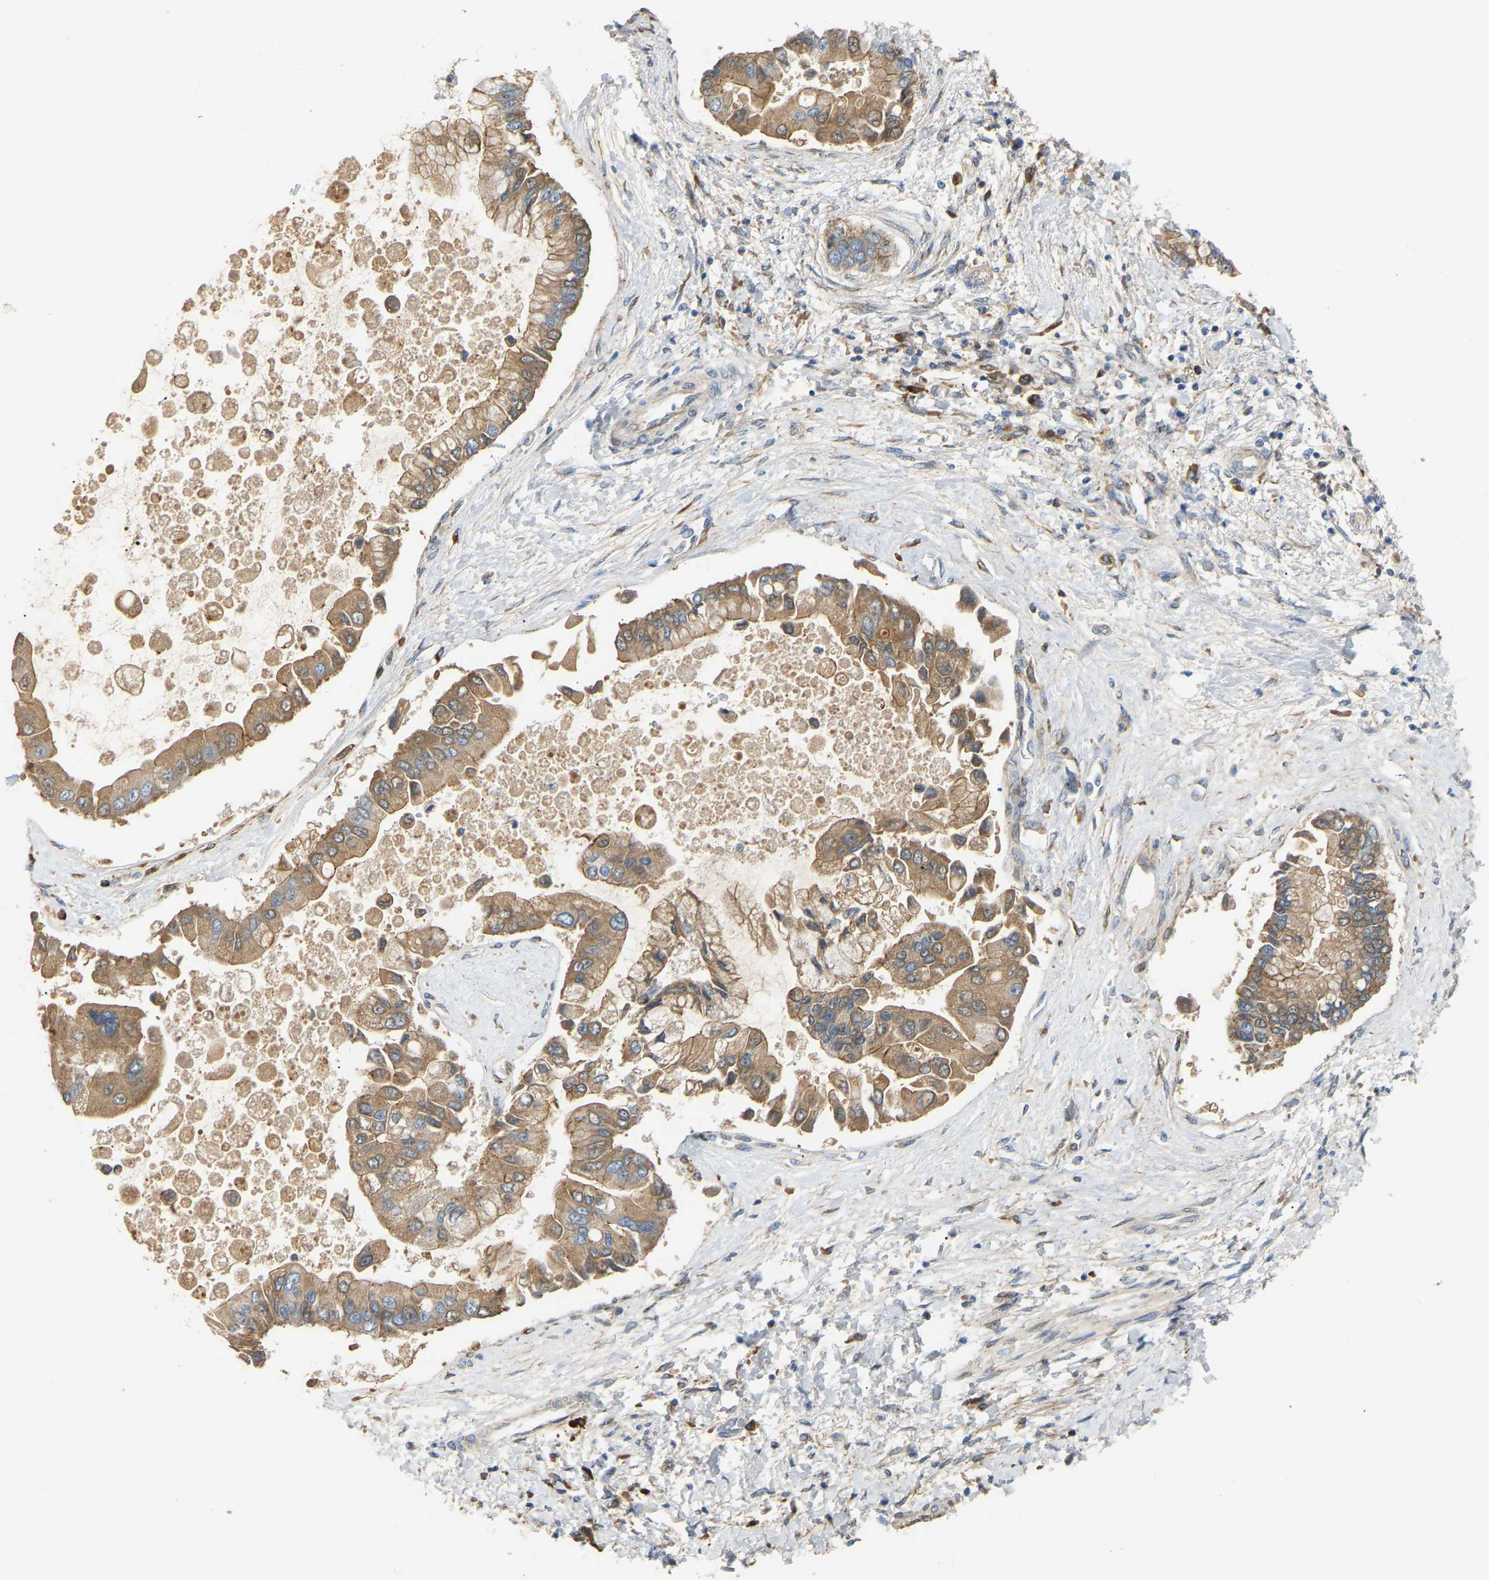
{"staining": {"intensity": "moderate", "quantity": ">75%", "location": "cytoplasmic/membranous"}, "tissue": "liver cancer", "cell_type": "Tumor cells", "image_type": "cancer", "snomed": [{"axis": "morphology", "description": "Cholangiocarcinoma"}, {"axis": "topography", "description": "Liver"}], "caption": "A histopathology image of human cholangiocarcinoma (liver) stained for a protein shows moderate cytoplasmic/membranous brown staining in tumor cells. Immunohistochemistry stains the protein of interest in brown and the nuclei are stained blue.", "gene": "PTCD1", "patient": {"sex": "male", "age": 50}}